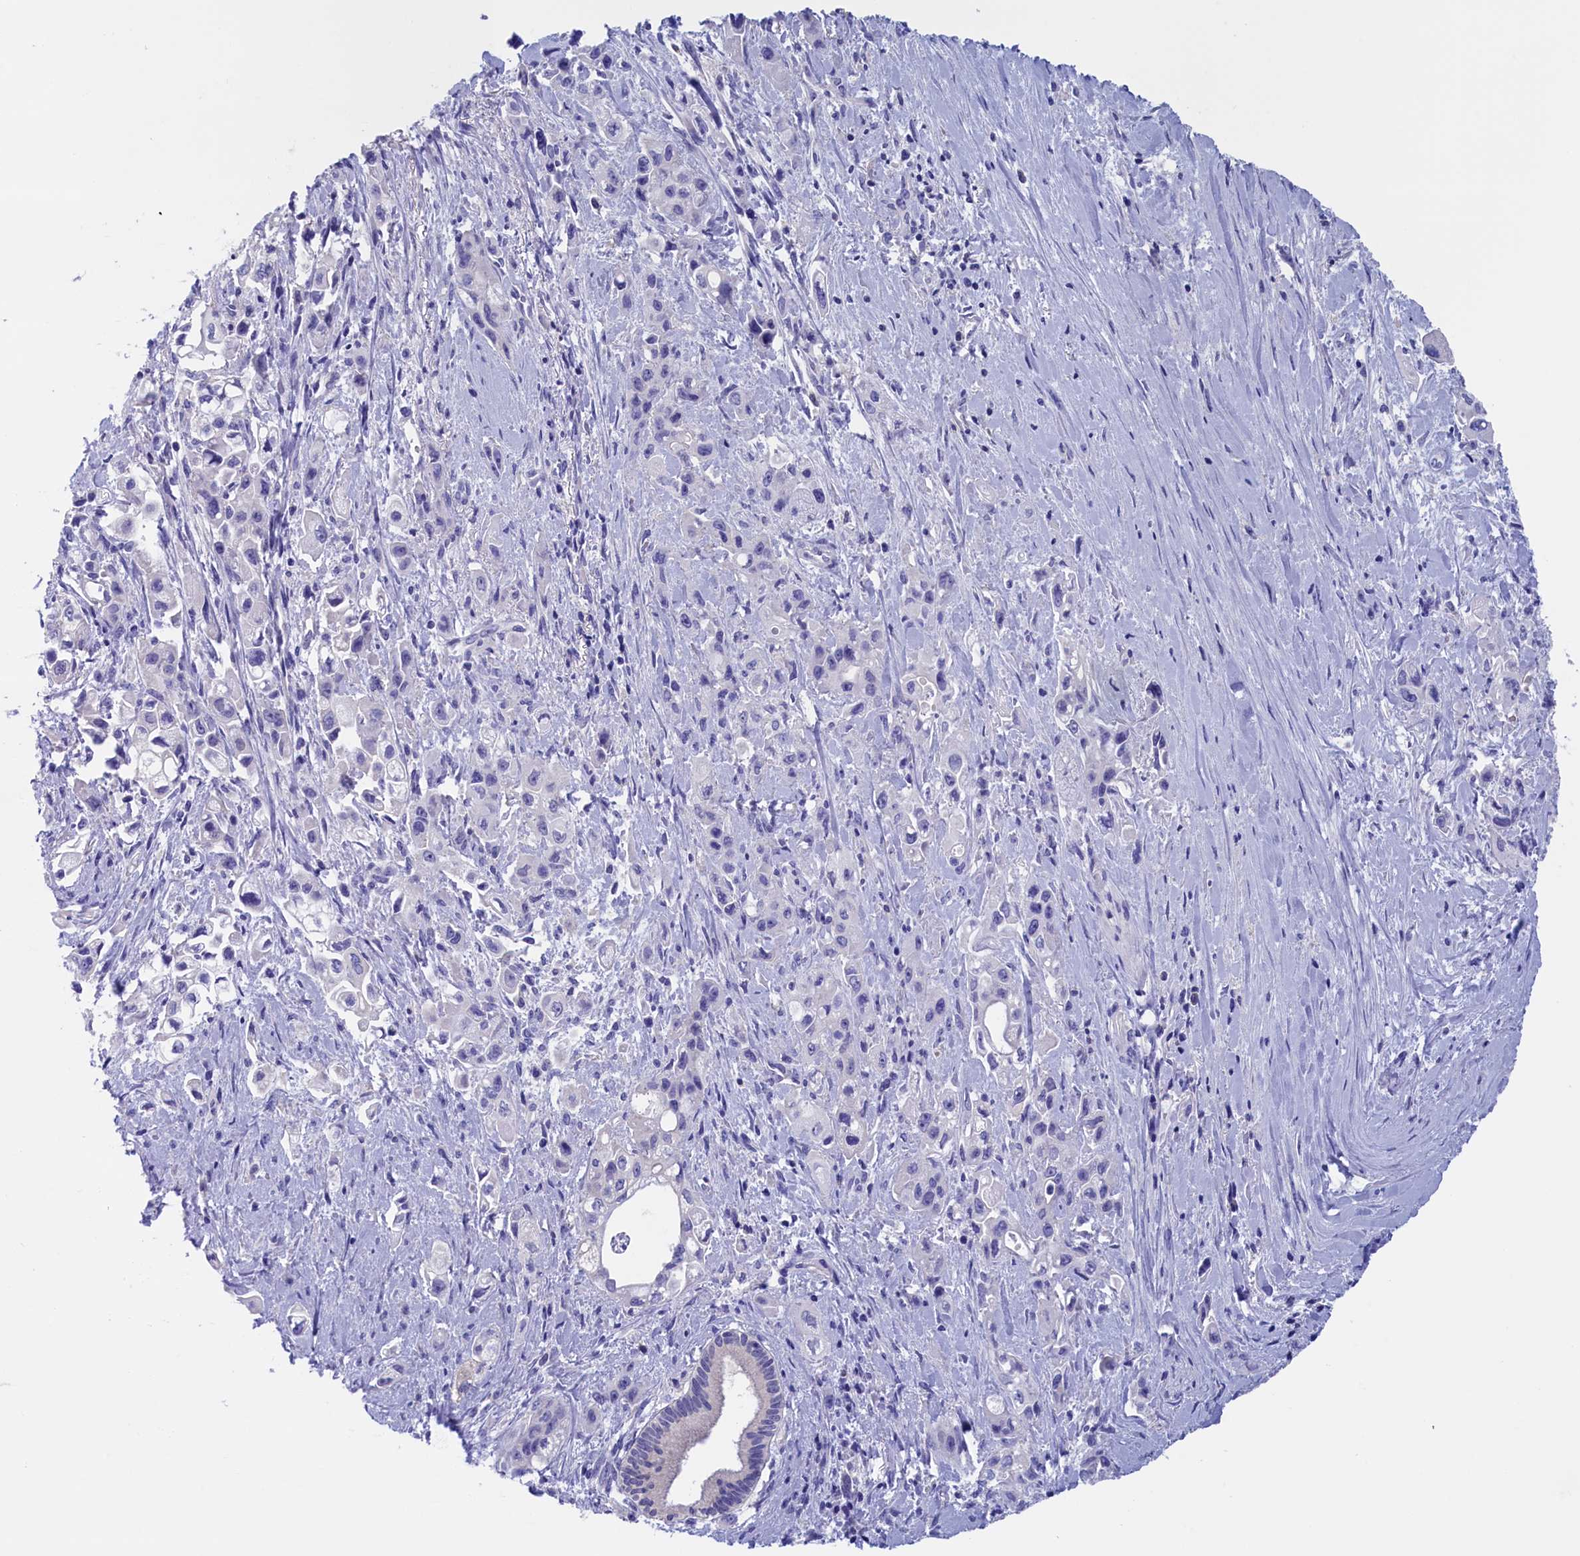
{"staining": {"intensity": "negative", "quantity": "none", "location": "none"}, "tissue": "pancreatic cancer", "cell_type": "Tumor cells", "image_type": "cancer", "snomed": [{"axis": "morphology", "description": "Adenocarcinoma, NOS"}, {"axis": "topography", "description": "Pancreas"}], "caption": "Tumor cells show no significant positivity in pancreatic adenocarcinoma.", "gene": "VPS35L", "patient": {"sex": "female", "age": 66}}